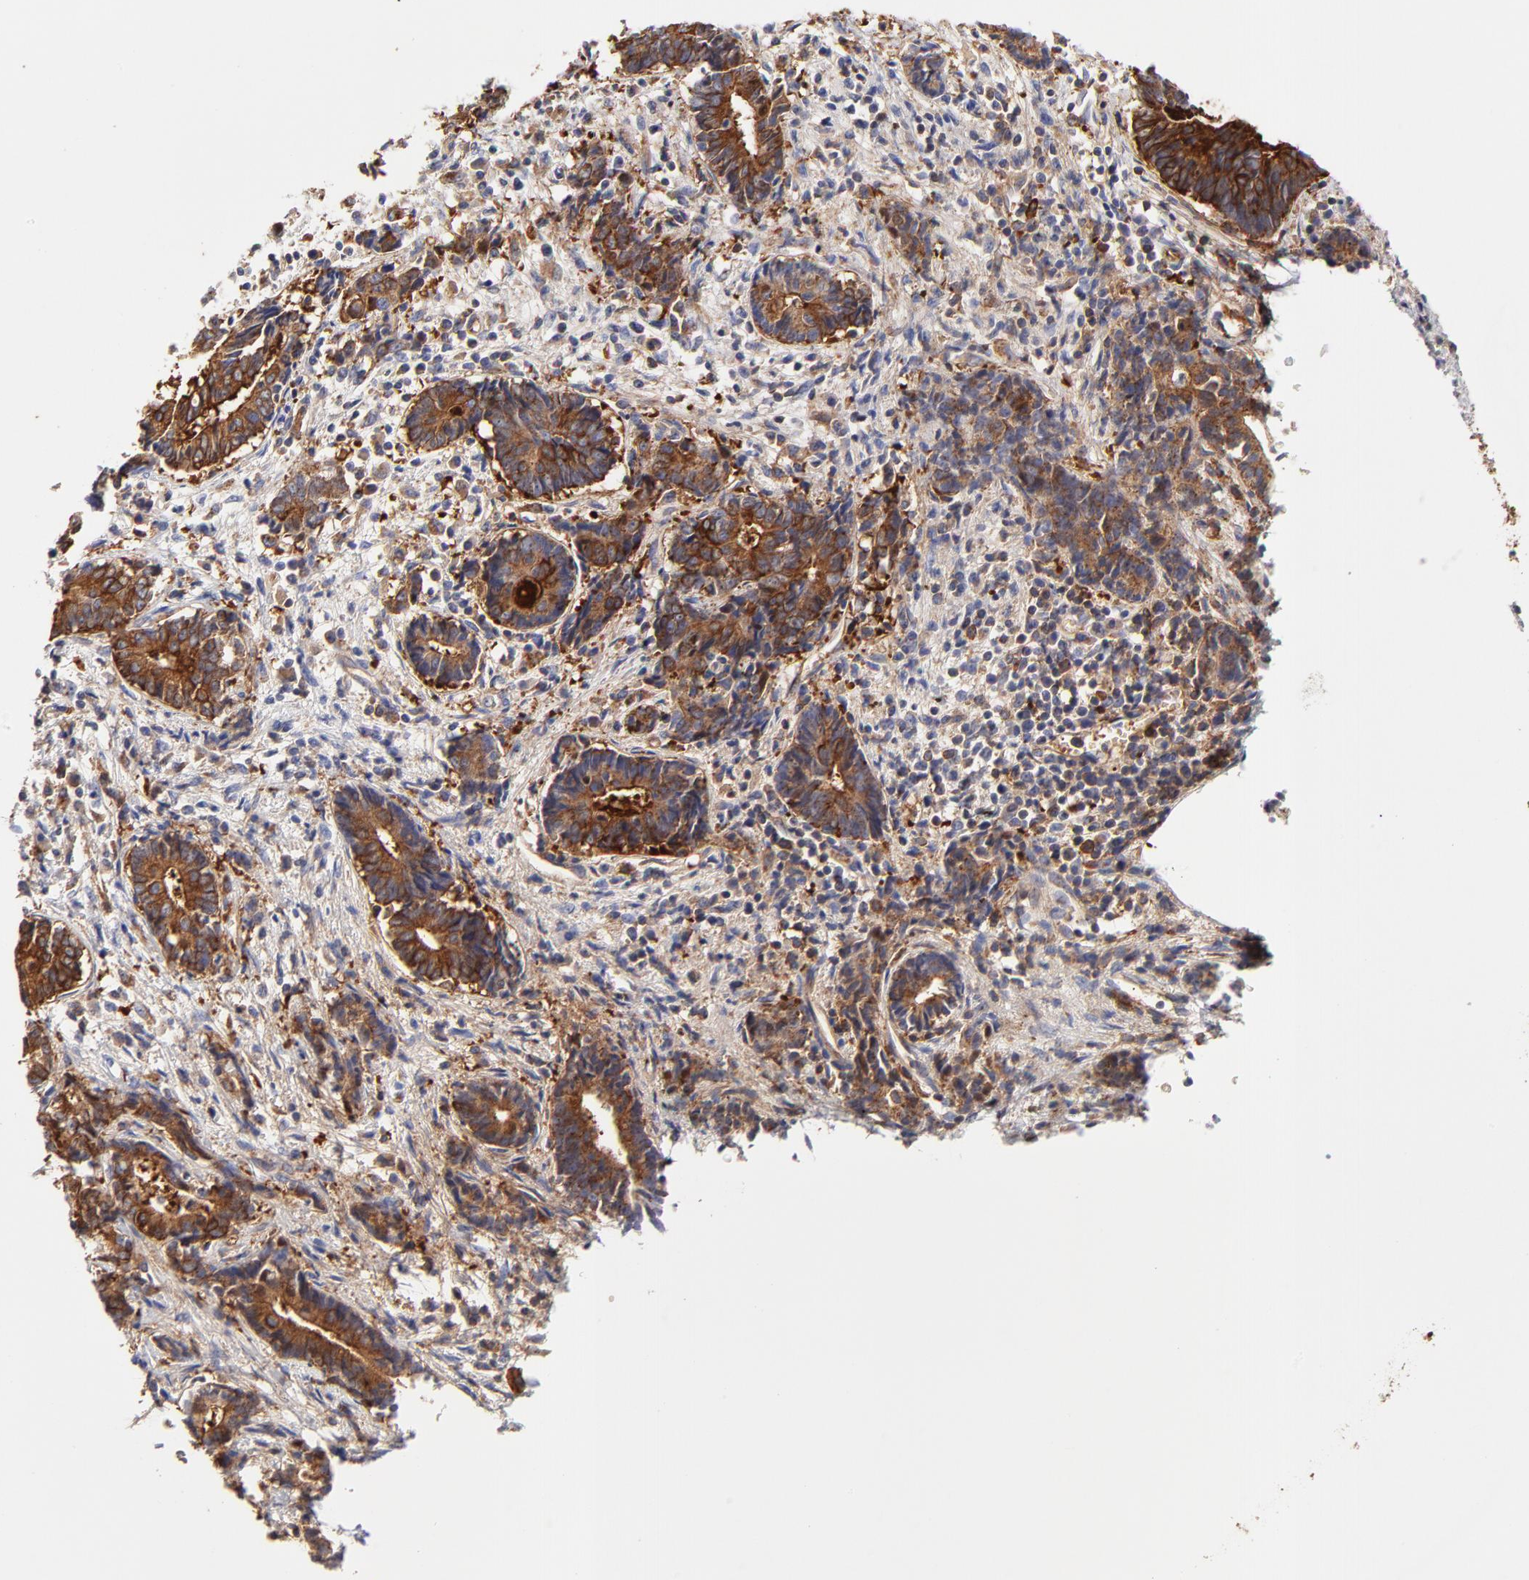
{"staining": {"intensity": "strong", "quantity": ">75%", "location": "cytoplasmic/membranous"}, "tissue": "liver cancer", "cell_type": "Tumor cells", "image_type": "cancer", "snomed": [{"axis": "morphology", "description": "Cholangiocarcinoma"}, {"axis": "topography", "description": "Liver"}], "caption": "Protein staining displays strong cytoplasmic/membranous staining in approximately >75% of tumor cells in liver cholangiocarcinoma.", "gene": "CD2AP", "patient": {"sex": "male", "age": 57}}